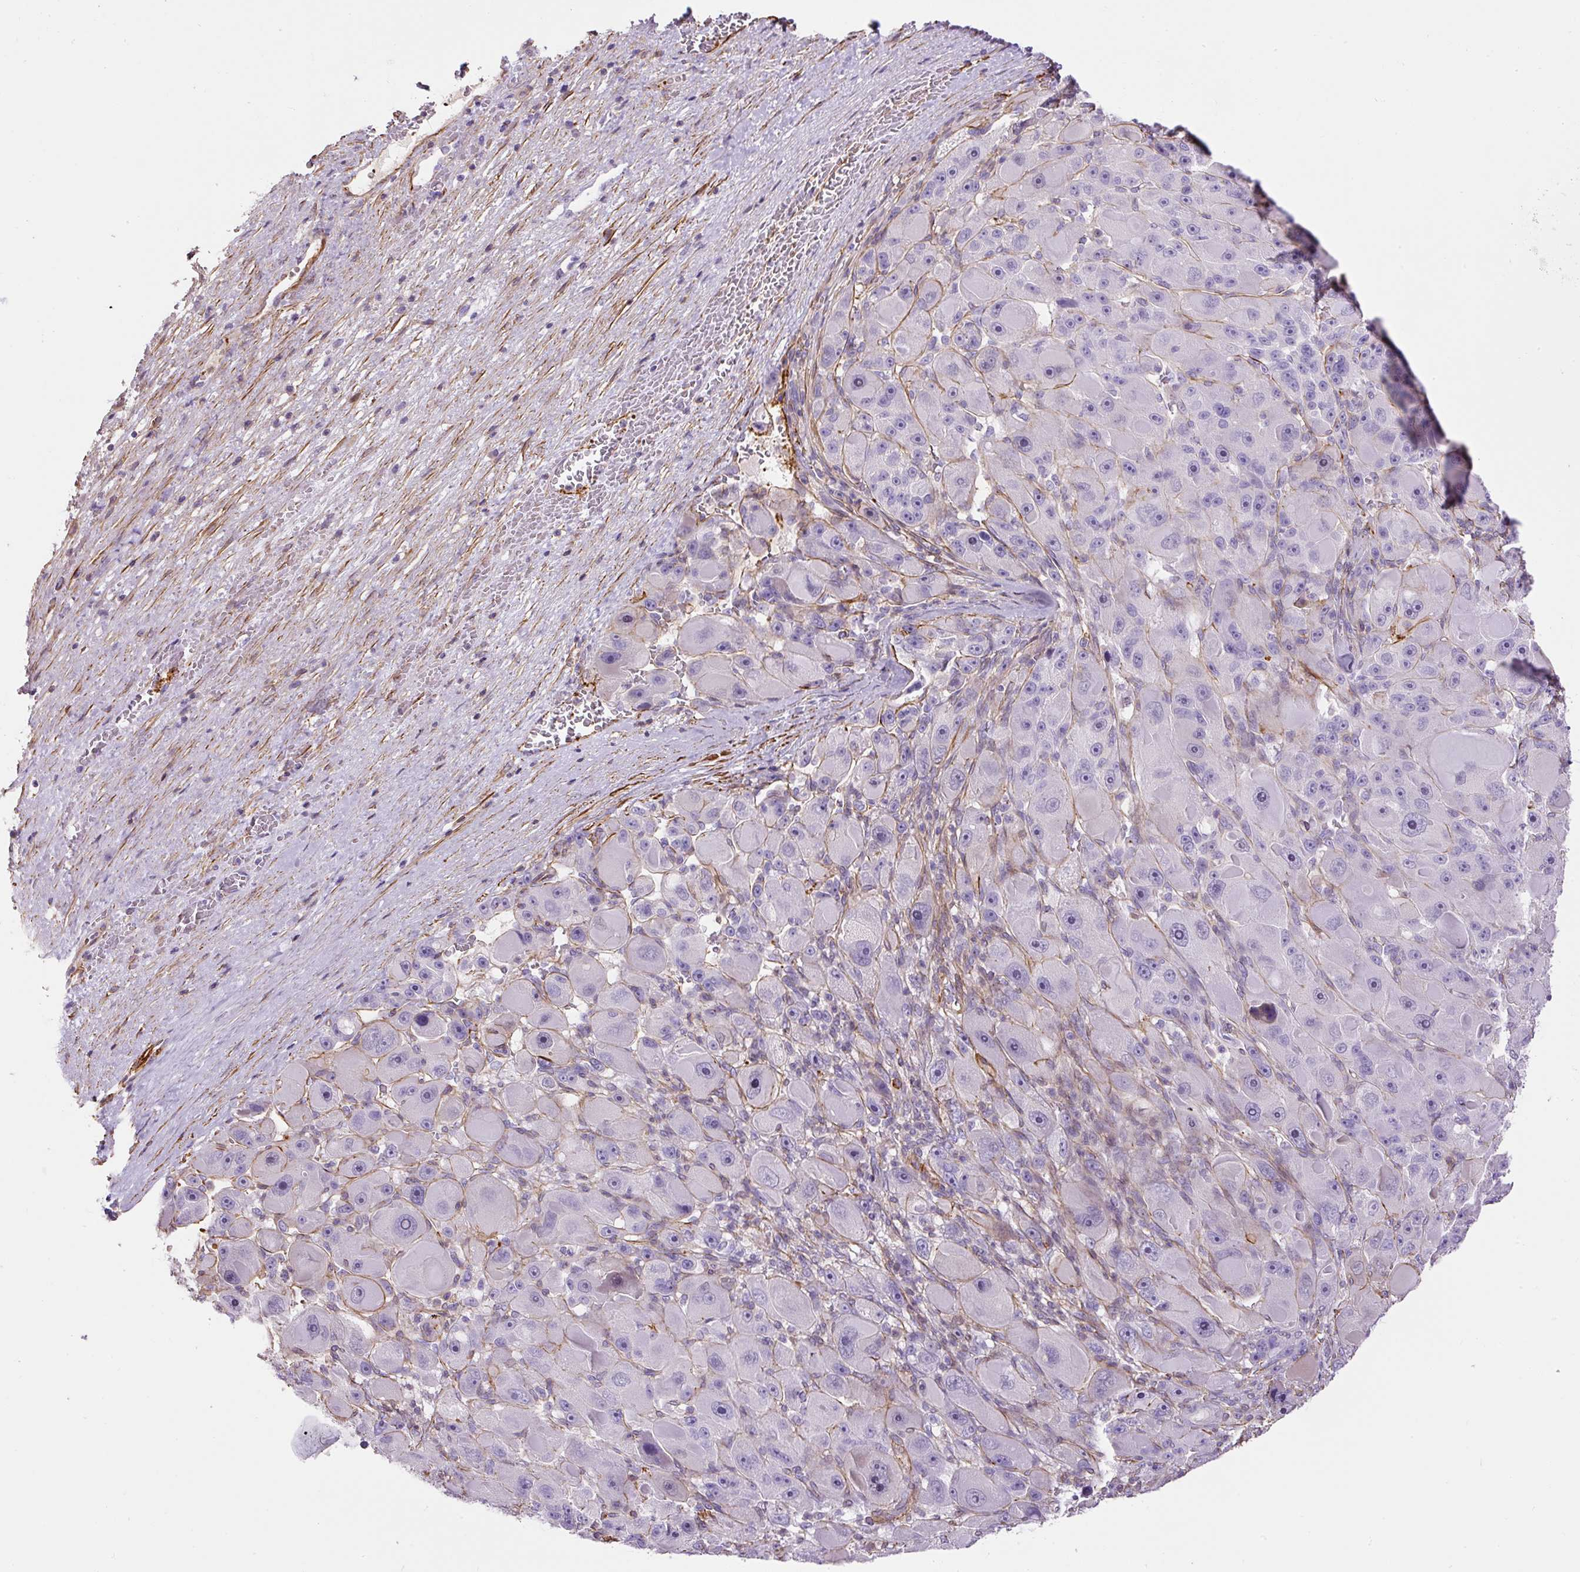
{"staining": {"intensity": "negative", "quantity": "none", "location": "none"}, "tissue": "liver cancer", "cell_type": "Tumor cells", "image_type": "cancer", "snomed": [{"axis": "morphology", "description": "Carcinoma, Hepatocellular, NOS"}, {"axis": "topography", "description": "Liver"}], "caption": "DAB immunohistochemical staining of human hepatocellular carcinoma (liver) displays no significant positivity in tumor cells.", "gene": "B3GALT5", "patient": {"sex": "male", "age": 76}}